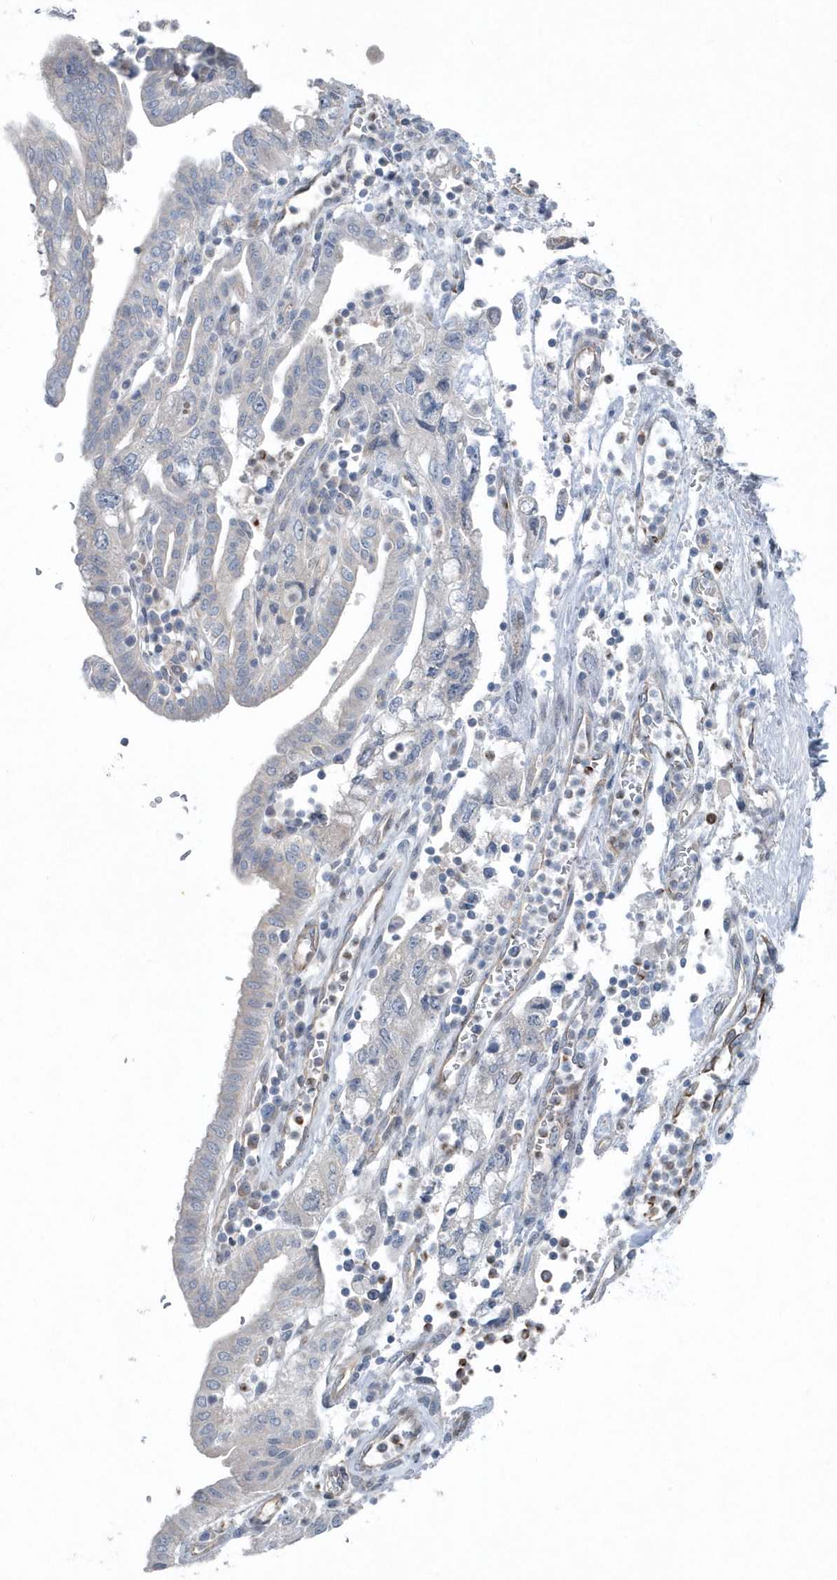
{"staining": {"intensity": "negative", "quantity": "none", "location": "none"}, "tissue": "pancreatic cancer", "cell_type": "Tumor cells", "image_type": "cancer", "snomed": [{"axis": "morphology", "description": "Adenocarcinoma, NOS"}, {"axis": "topography", "description": "Pancreas"}], "caption": "Immunohistochemistry photomicrograph of pancreatic cancer stained for a protein (brown), which shows no positivity in tumor cells.", "gene": "MCC", "patient": {"sex": "female", "age": 73}}